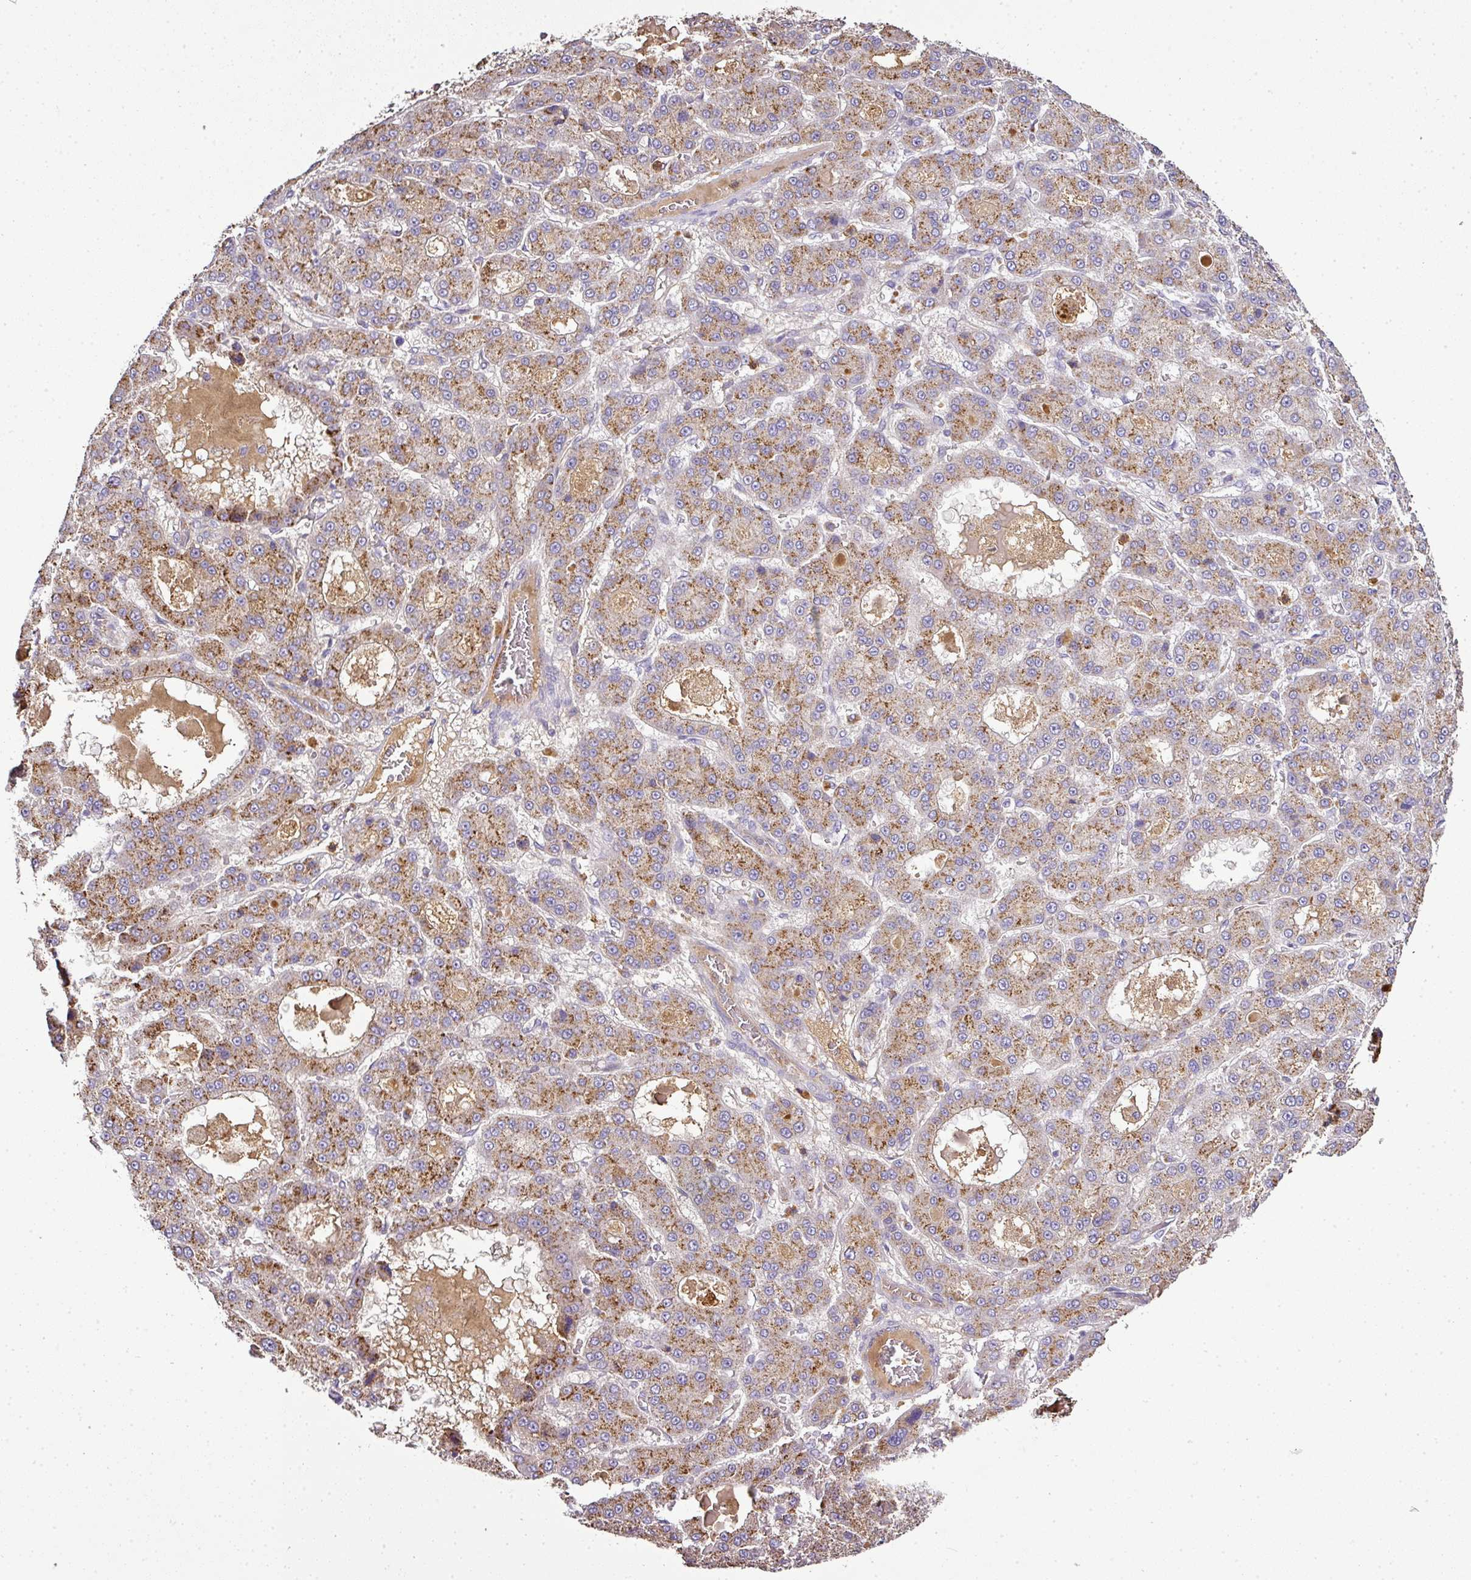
{"staining": {"intensity": "moderate", "quantity": ">75%", "location": "cytoplasmic/membranous"}, "tissue": "liver cancer", "cell_type": "Tumor cells", "image_type": "cancer", "snomed": [{"axis": "morphology", "description": "Carcinoma, Hepatocellular, NOS"}, {"axis": "topography", "description": "Liver"}], "caption": "IHC (DAB) staining of human liver cancer (hepatocellular carcinoma) displays moderate cytoplasmic/membranous protein staining in approximately >75% of tumor cells. The staining was performed using DAB (3,3'-diaminobenzidine) to visualize the protein expression in brown, while the nuclei were stained in blue with hematoxylin (Magnification: 20x).", "gene": "CAB39L", "patient": {"sex": "male", "age": 70}}